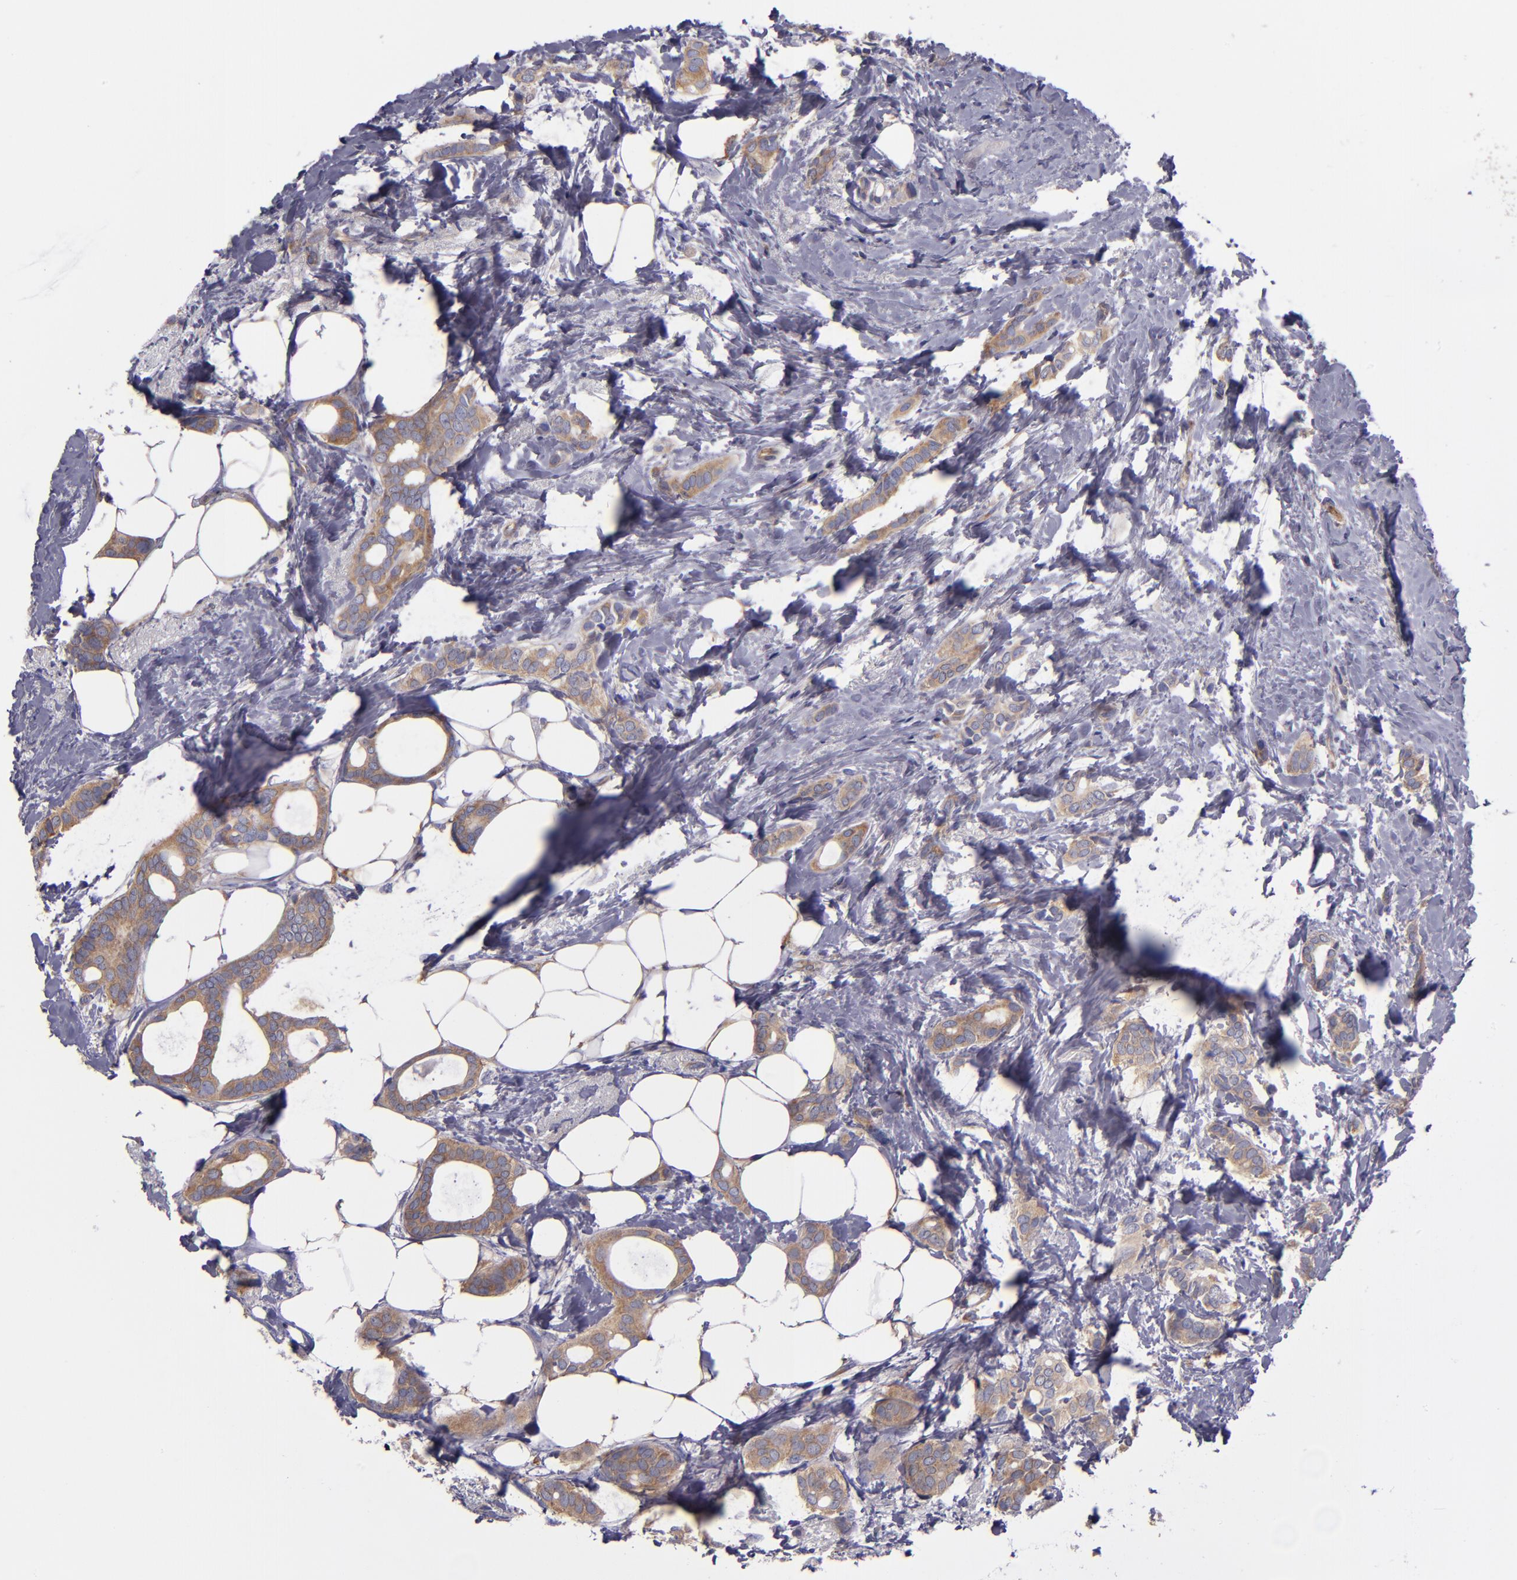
{"staining": {"intensity": "weak", "quantity": ">75%", "location": "cytoplasmic/membranous"}, "tissue": "breast cancer", "cell_type": "Tumor cells", "image_type": "cancer", "snomed": [{"axis": "morphology", "description": "Duct carcinoma"}, {"axis": "topography", "description": "Breast"}], "caption": "Weak cytoplasmic/membranous protein positivity is identified in about >75% of tumor cells in breast invasive ductal carcinoma.", "gene": "CARS1", "patient": {"sex": "female", "age": 54}}